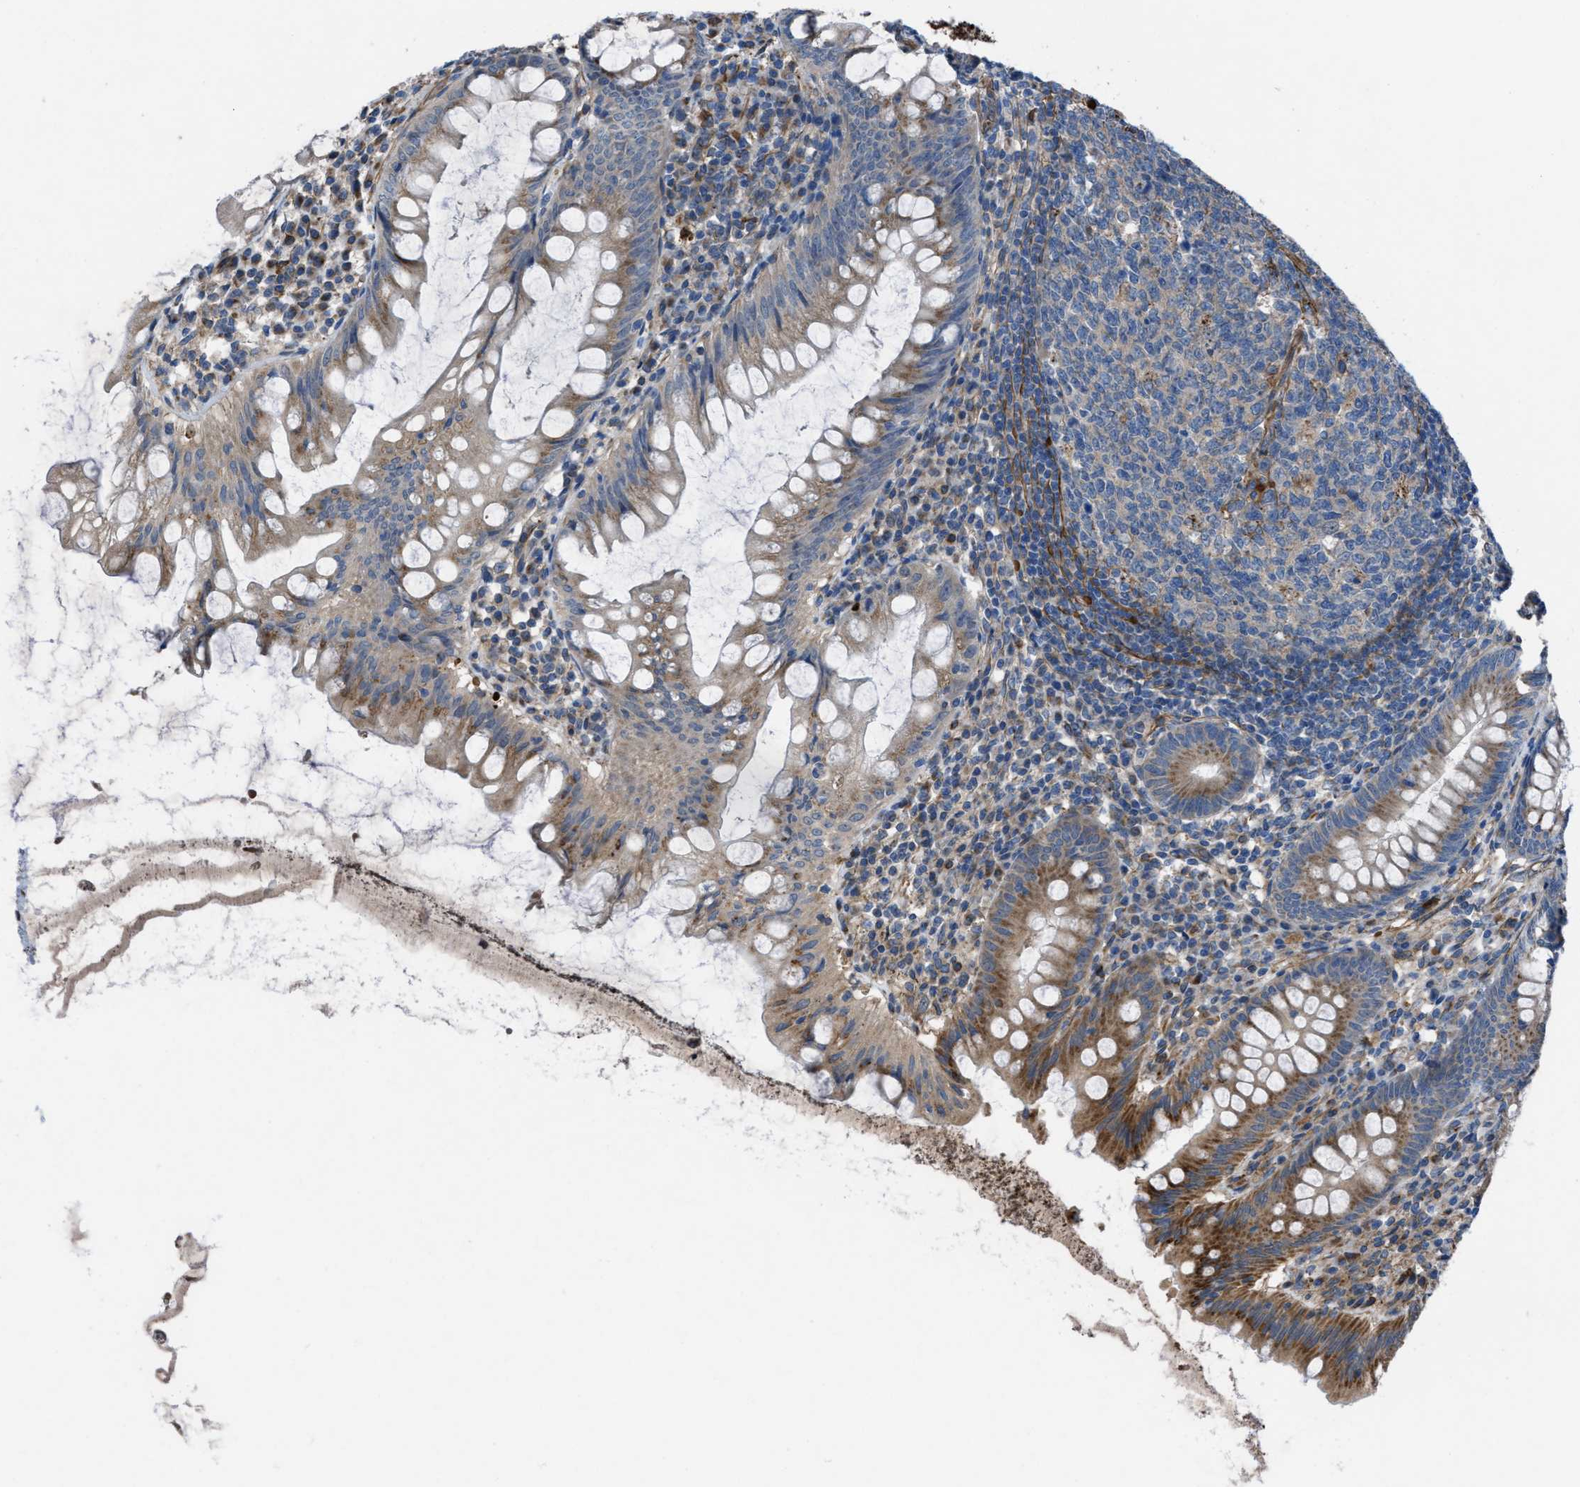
{"staining": {"intensity": "moderate", "quantity": ">75%", "location": "cytoplasmic/membranous"}, "tissue": "appendix", "cell_type": "Glandular cells", "image_type": "normal", "snomed": [{"axis": "morphology", "description": "Normal tissue, NOS"}, {"axis": "topography", "description": "Appendix"}], "caption": "Appendix stained with a protein marker reveals moderate staining in glandular cells.", "gene": "SLC6A9", "patient": {"sex": "male", "age": 56}}